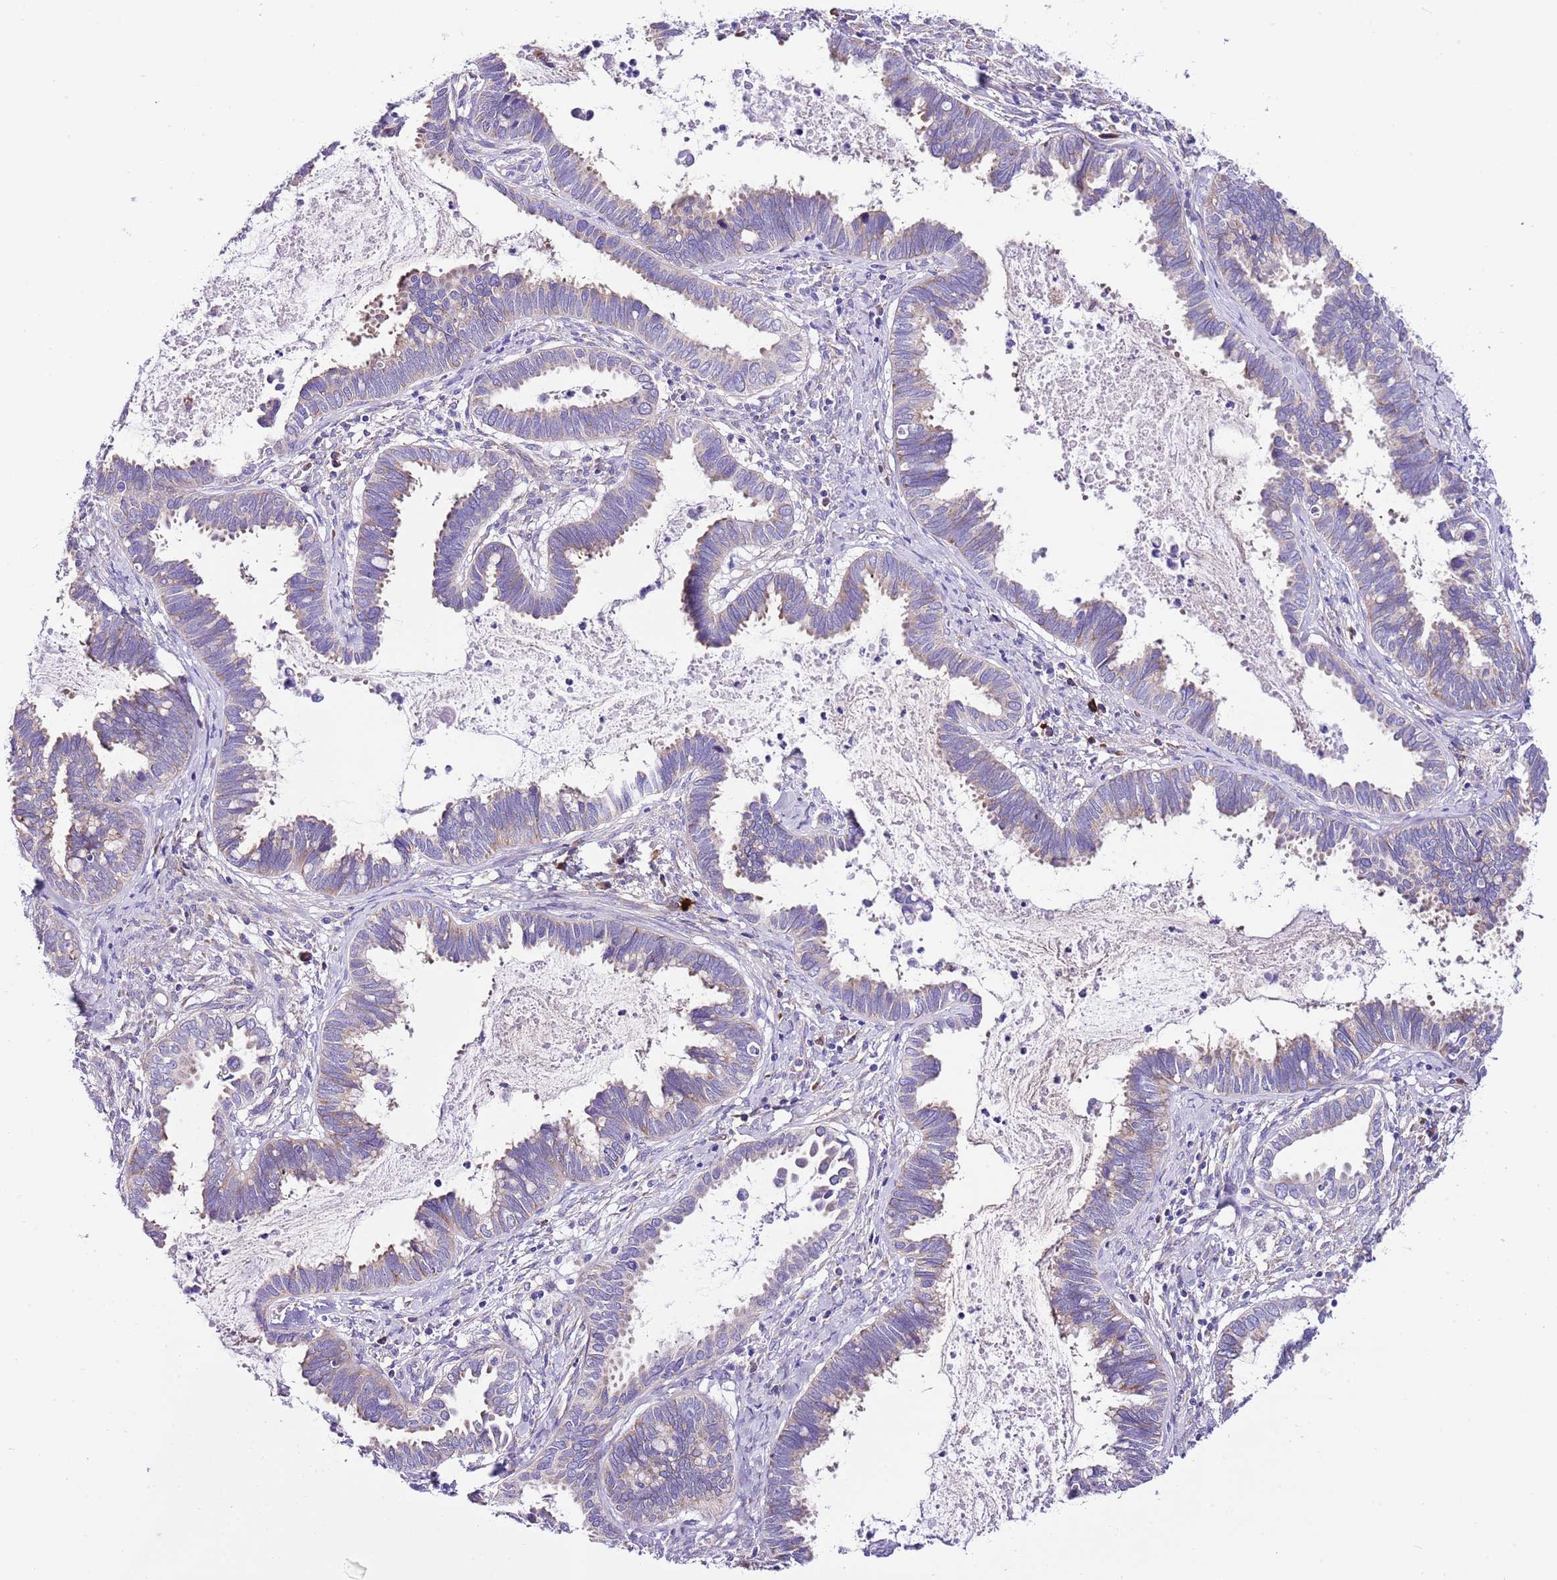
{"staining": {"intensity": "negative", "quantity": "none", "location": "none"}, "tissue": "cervical cancer", "cell_type": "Tumor cells", "image_type": "cancer", "snomed": [{"axis": "morphology", "description": "Adenocarcinoma, NOS"}, {"axis": "topography", "description": "Cervix"}], "caption": "Immunohistochemical staining of cervical adenocarcinoma shows no significant positivity in tumor cells.", "gene": "RPS10", "patient": {"sex": "female", "age": 37}}